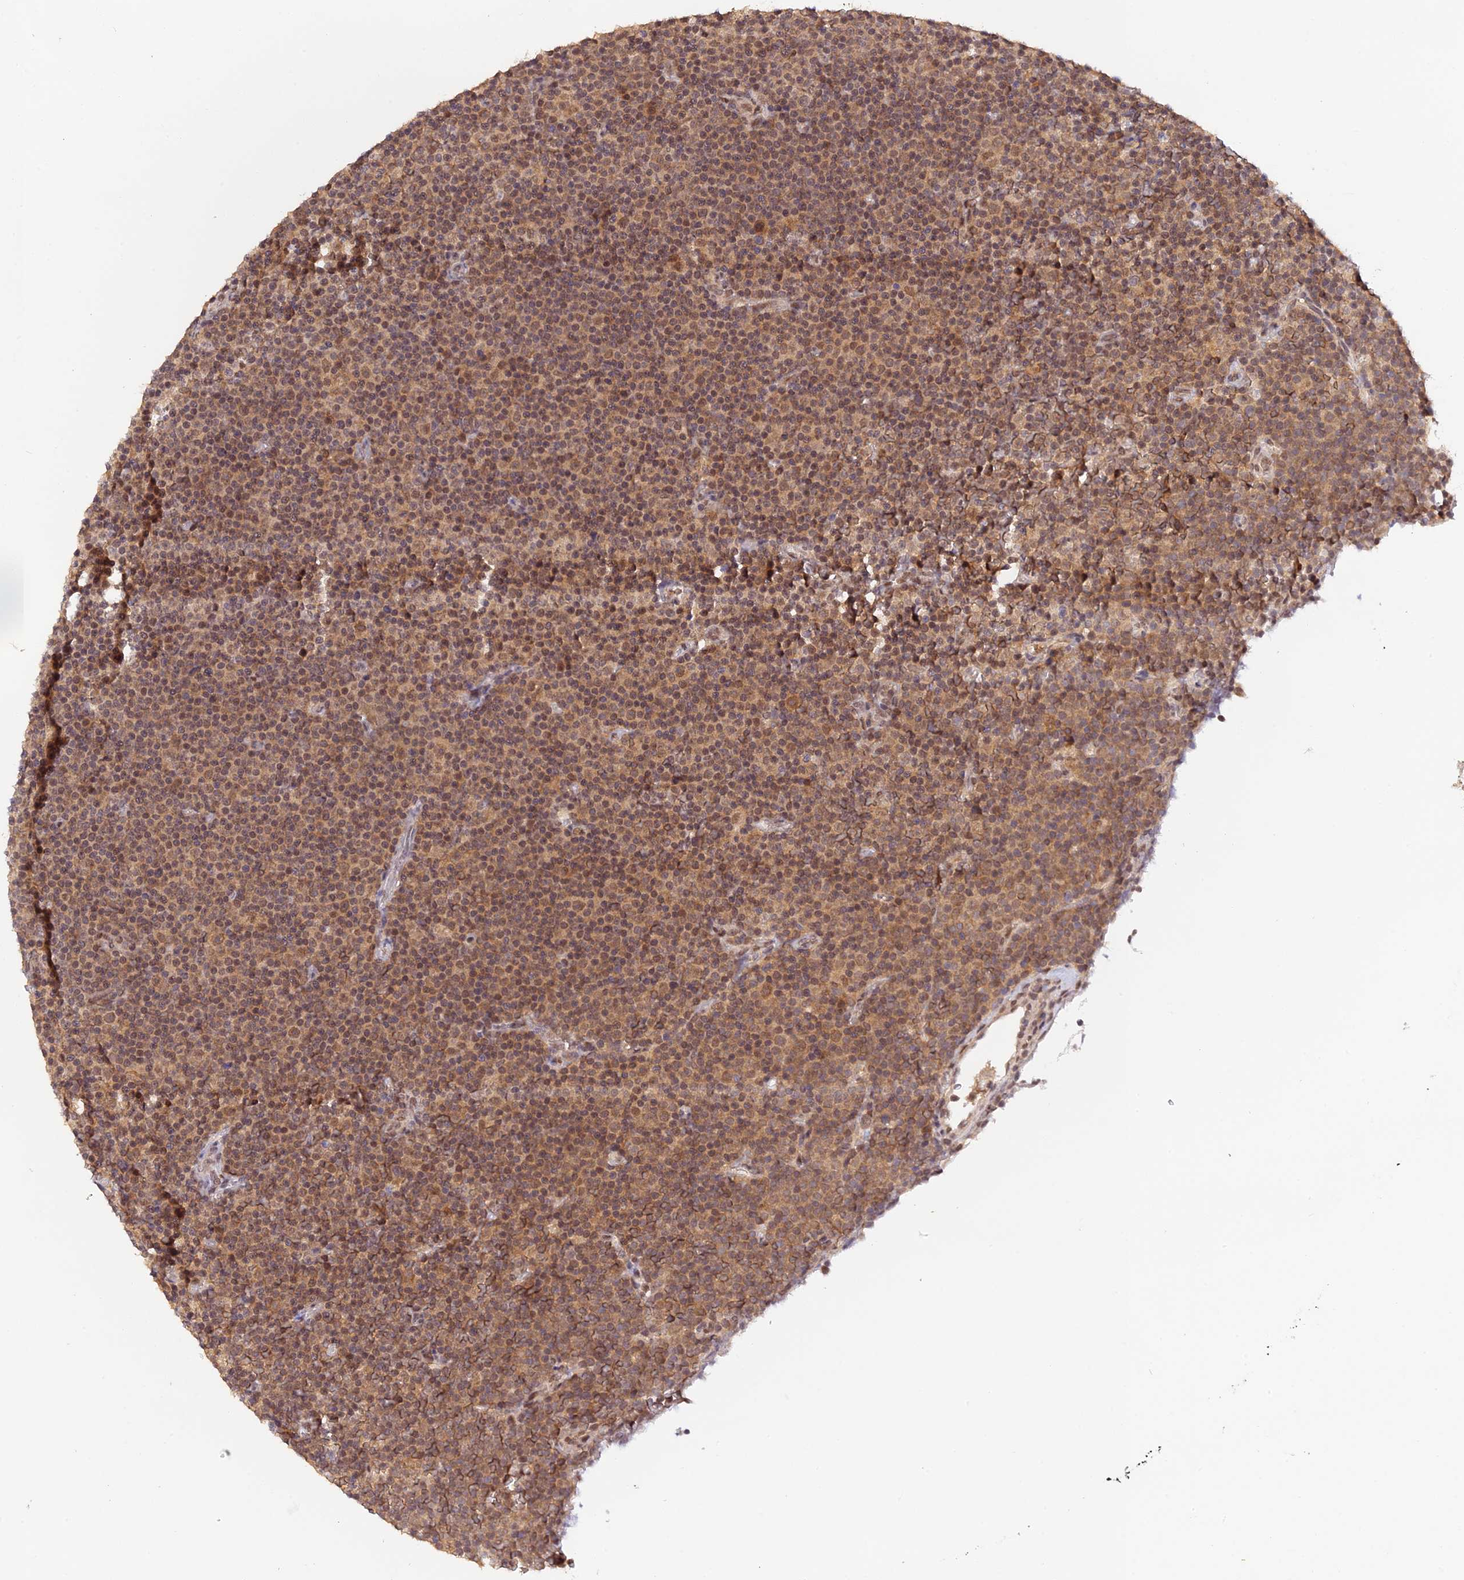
{"staining": {"intensity": "moderate", "quantity": ">75%", "location": "cytoplasmic/membranous,nuclear"}, "tissue": "lymphoma", "cell_type": "Tumor cells", "image_type": "cancer", "snomed": [{"axis": "morphology", "description": "Malignant lymphoma, non-Hodgkin's type, Low grade"}, {"axis": "topography", "description": "Lymph node"}], "caption": "Immunohistochemical staining of lymphoma demonstrates medium levels of moderate cytoplasmic/membranous and nuclear expression in approximately >75% of tumor cells.", "gene": "ZNF436", "patient": {"sex": "female", "age": 67}}